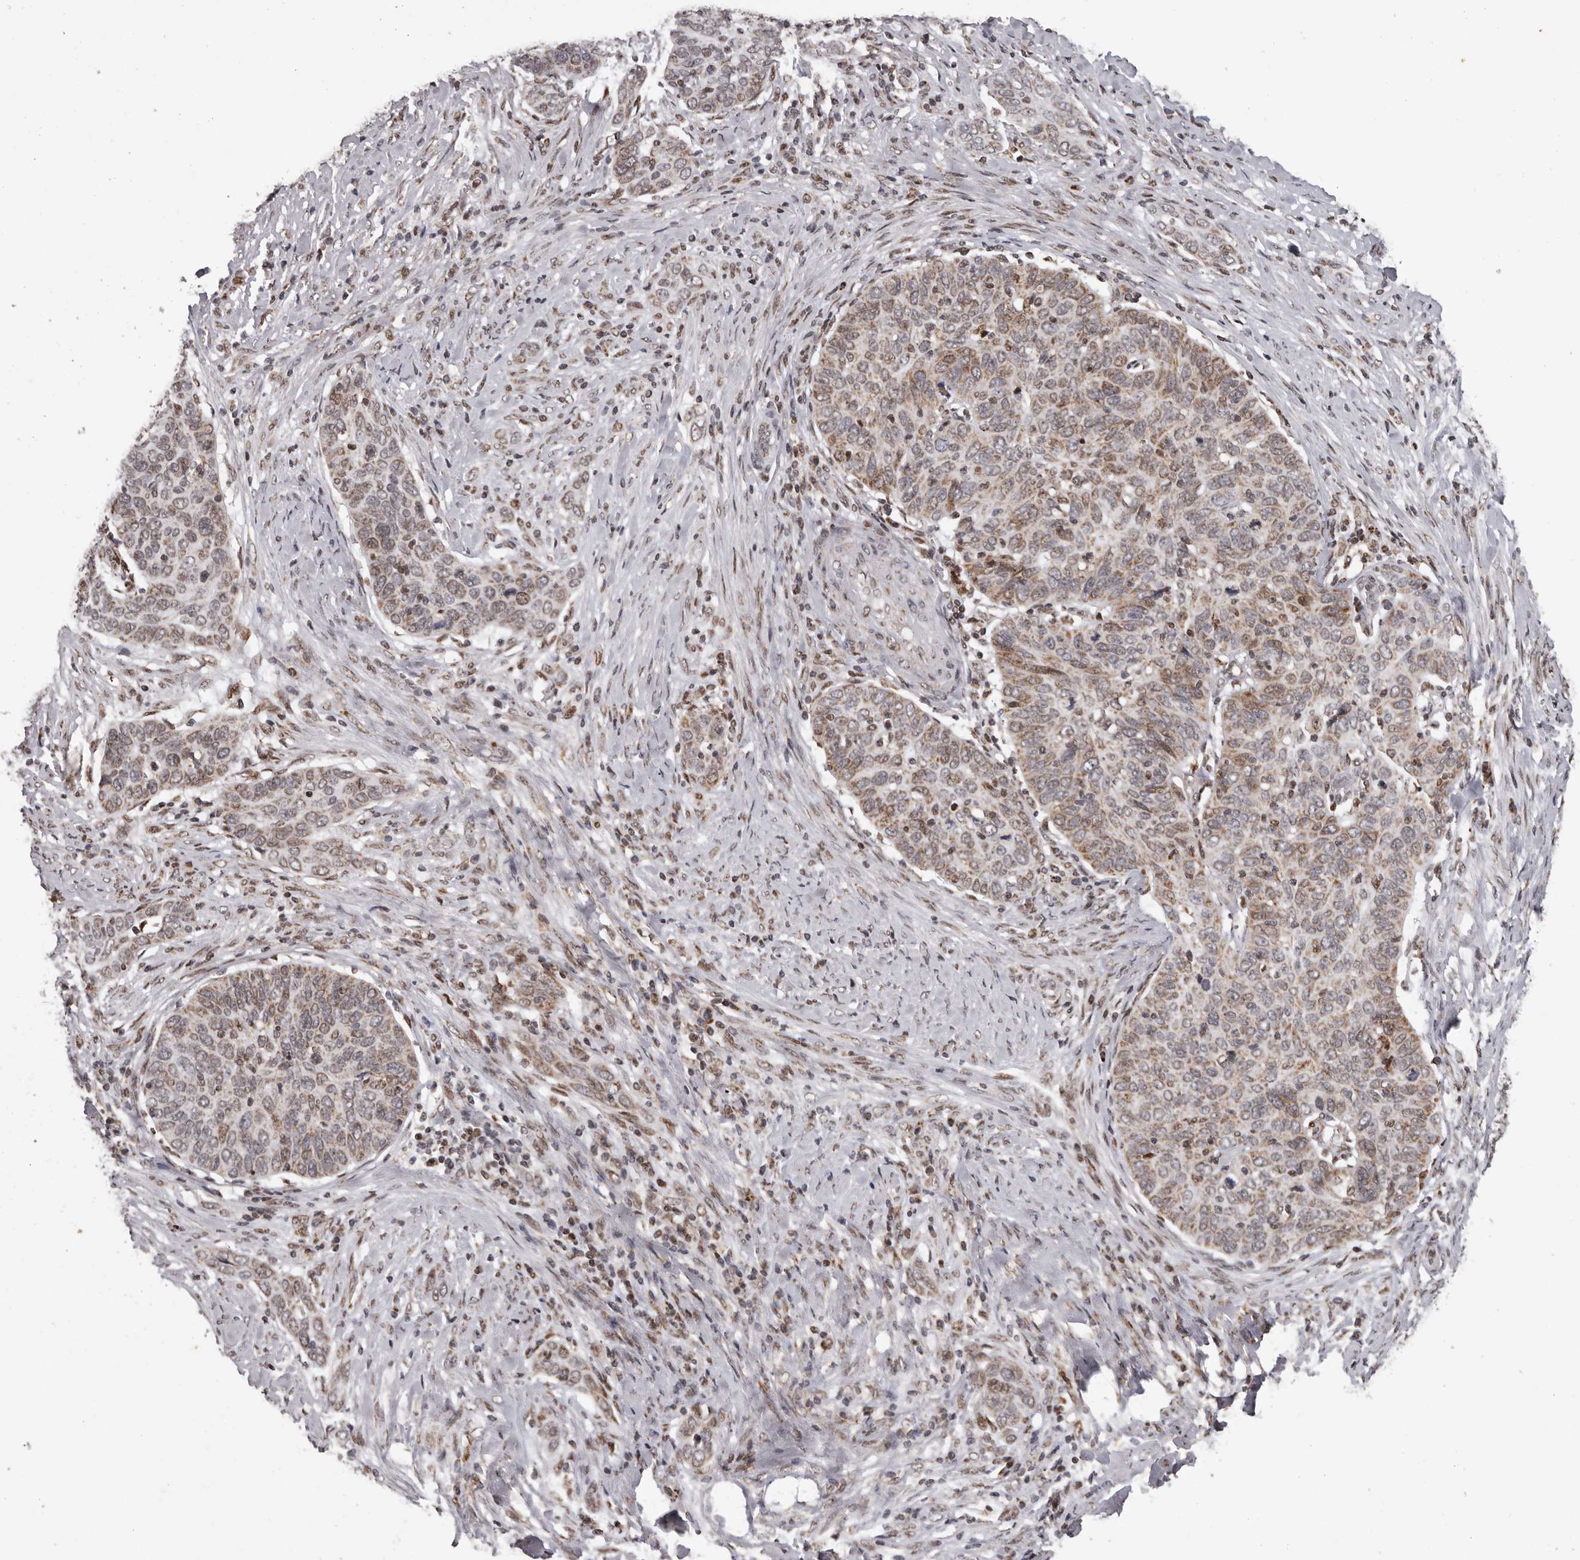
{"staining": {"intensity": "weak", "quantity": ">75%", "location": "cytoplasmic/membranous"}, "tissue": "cervical cancer", "cell_type": "Tumor cells", "image_type": "cancer", "snomed": [{"axis": "morphology", "description": "Squamous cell carcinoma, NOS"}, {"axis": "topography", "description": "Cervix"}], "caption": "The photomicrograph exhibits staining of cervical squamous cell carcinoma, revealing weak cytoplasmic/membranous protein positivity (brown color) within tumor cells. (brown staining indicates protein expression, while blue staining denotes nuclei).", "gene": "C17orf99", "patient": {"sex": "female", "age": 60}}